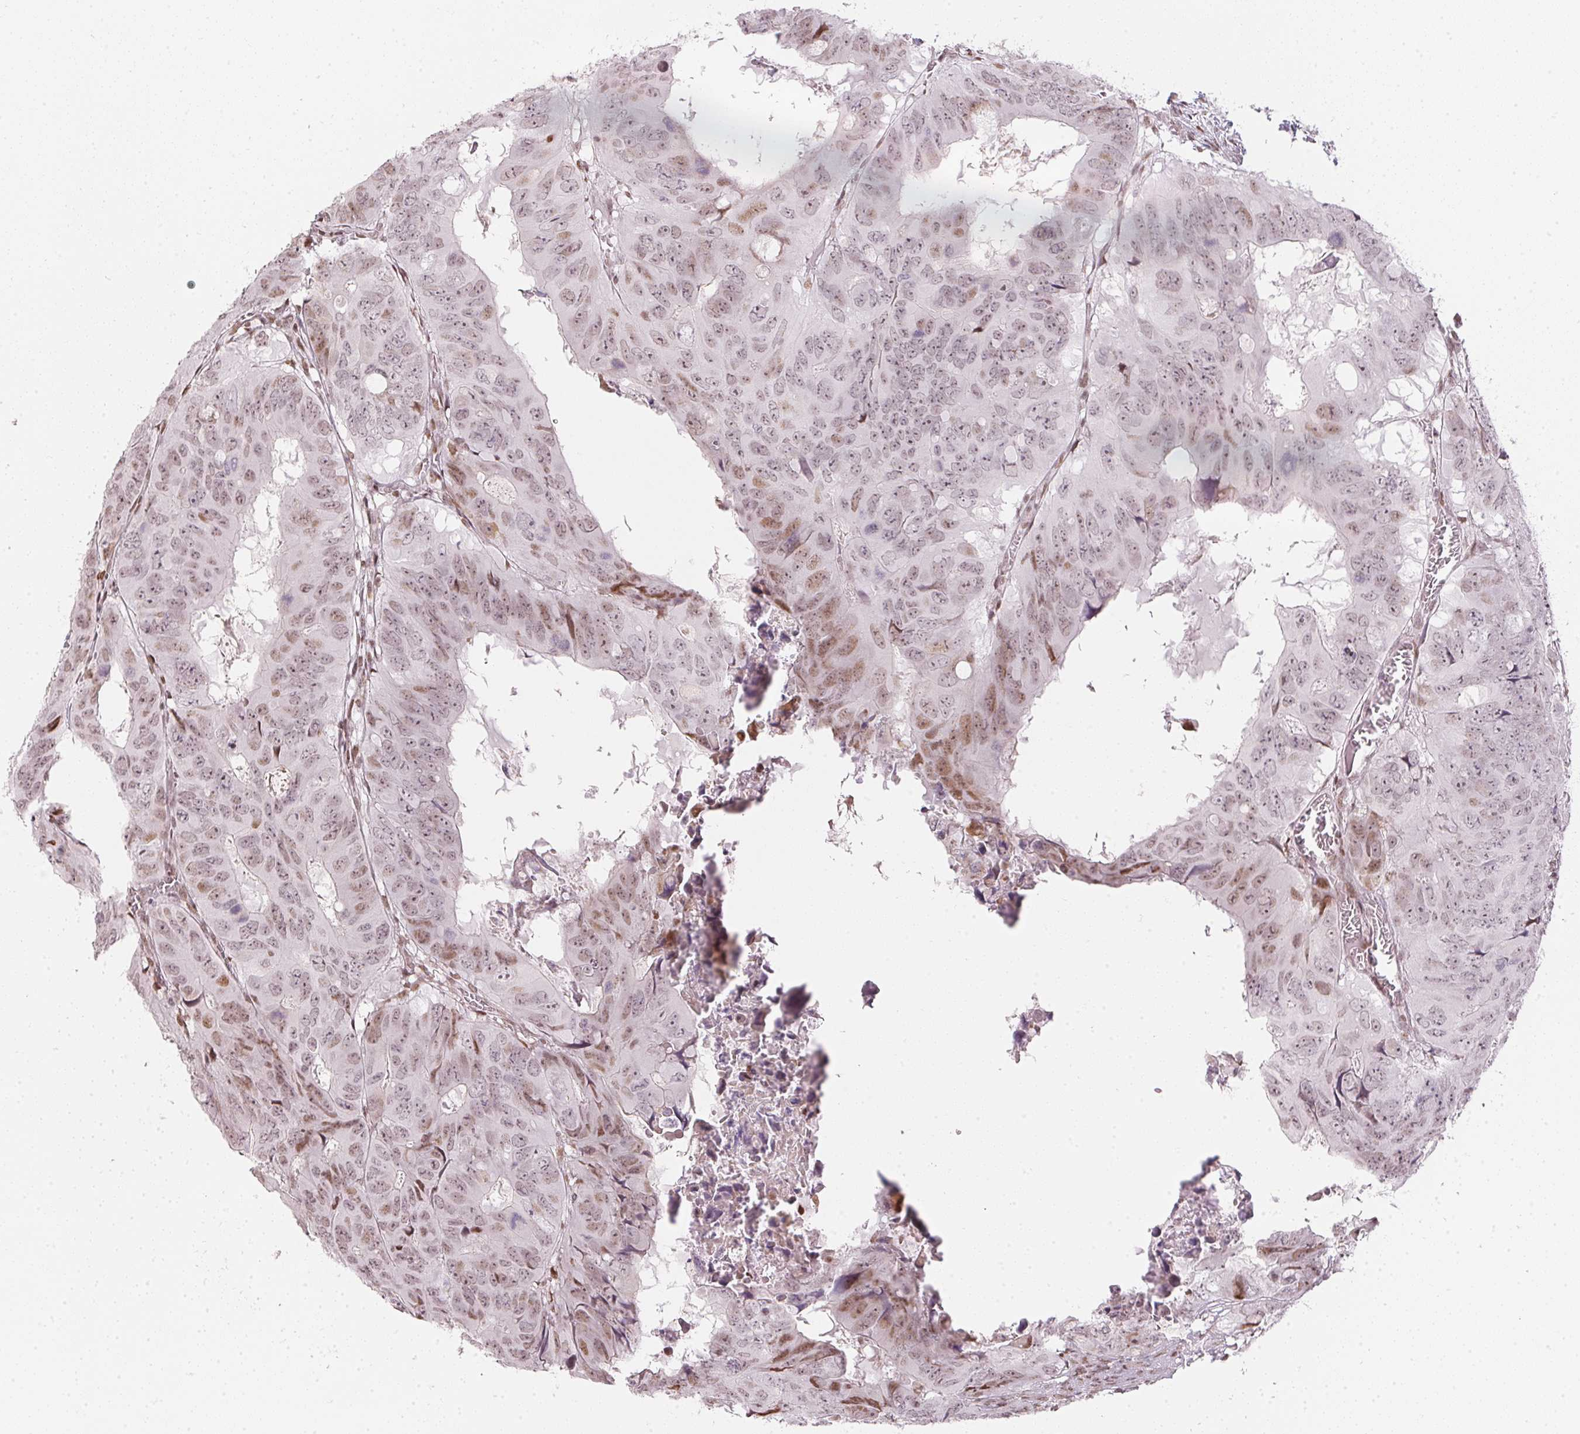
{"staining": {"intensity": "weak", "quantity": "25%-75%", "location": "nuclear"}, "tissue": "colorectal cancer", "cell_type": "Tumor cells", "image_type": "cancer", "snomed": [{"axis": "morphology", "description": "Adenocarcinoma, NOS"}, {"axis": "topography", "description": "Colon"}], "caption": "Protein expression analysis of human colorectal cancer reveals weak nuclear expression in about 25%-75% of tumor cells. Nuclei are stained in blue.", "gene": "KAT6A", "patient": {"sex": "male", "age": 79}}